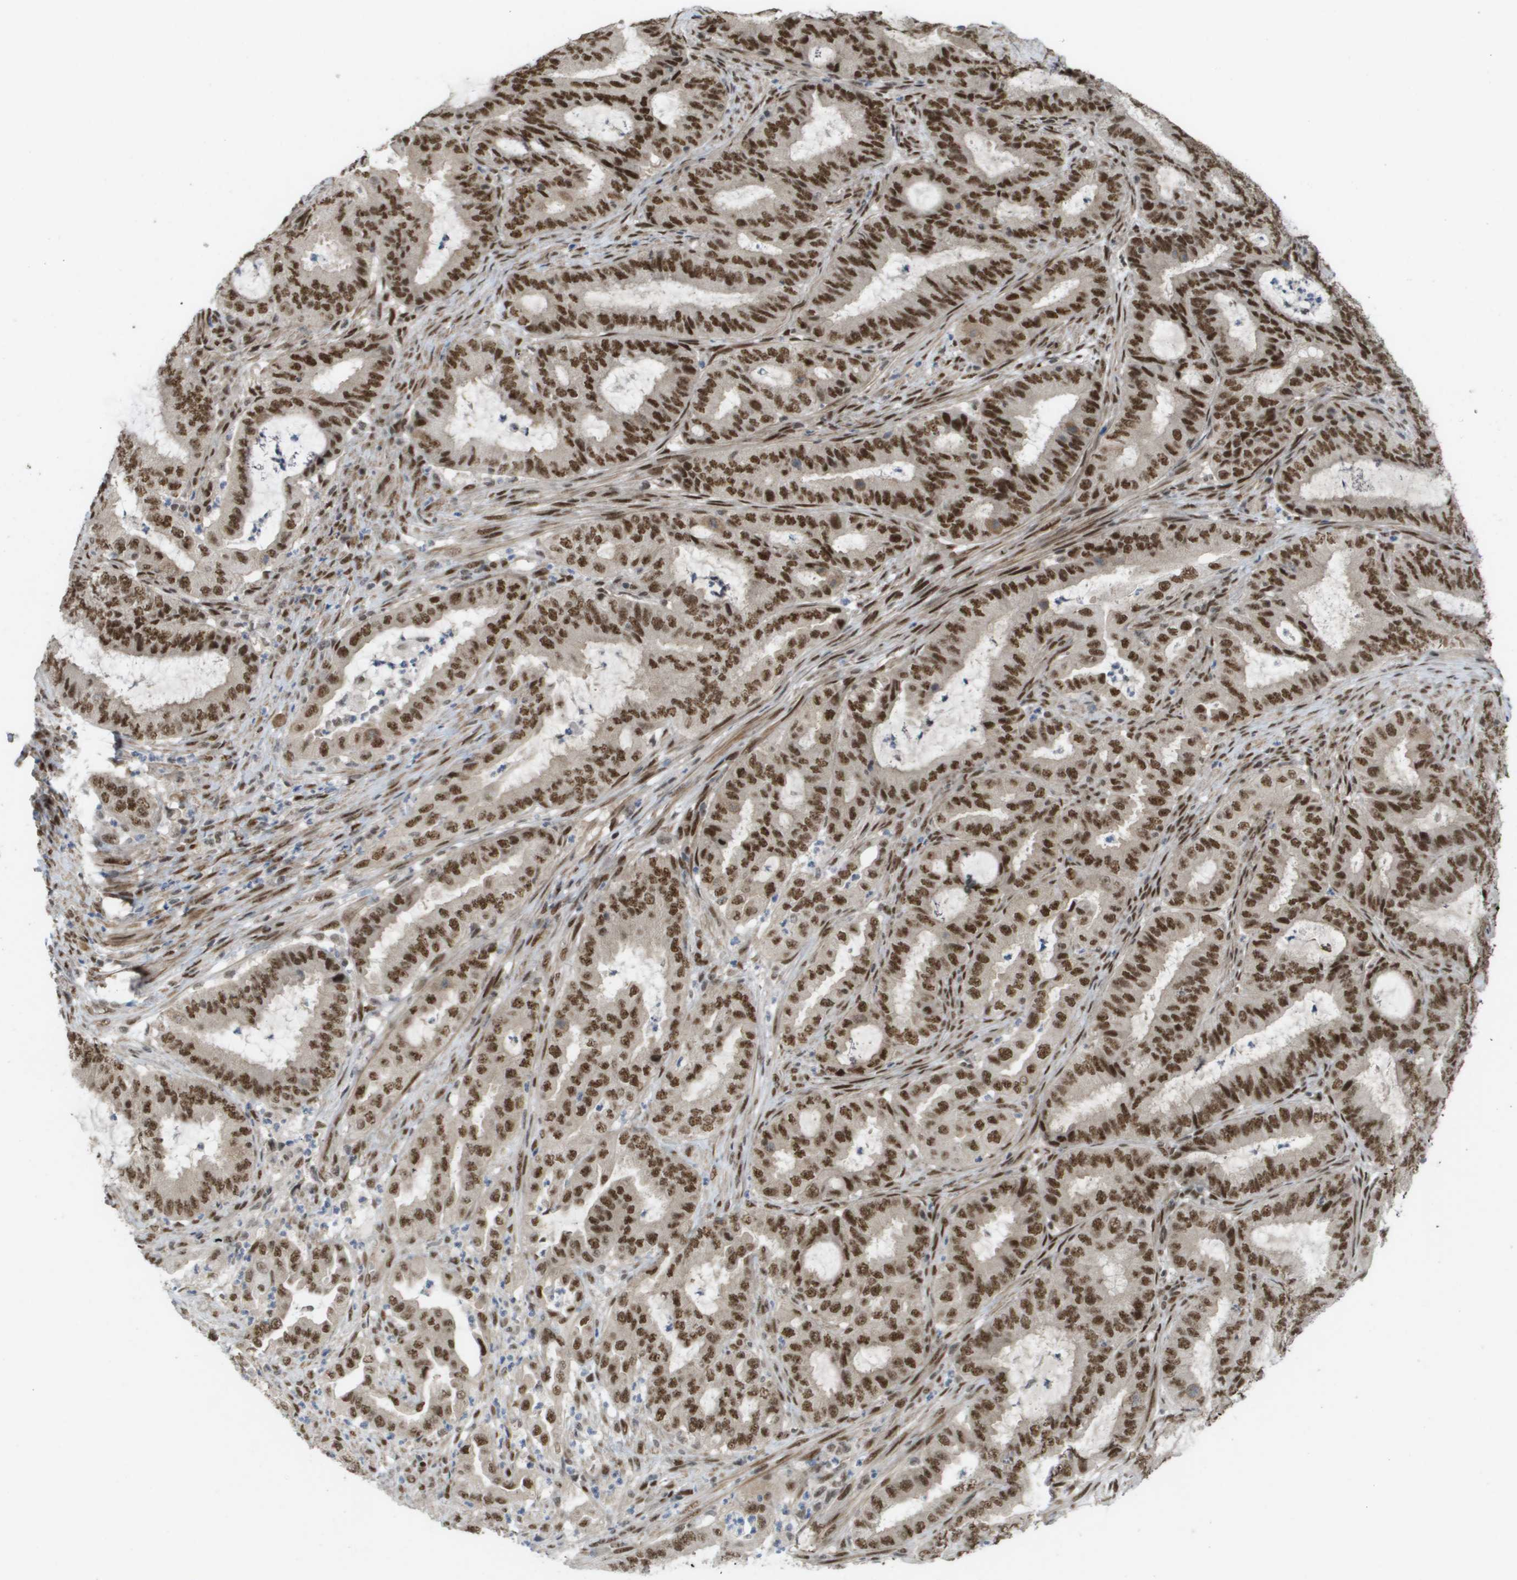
{"staining": {"intensity": "strong", "quantity": ">75%", "location": "nuclear"}, "tissue": "endometrial cancer", "cell_type": "Tumor cells", "image_type": "cancer", "snomed": [{"axis": "morphology", "description": "Adenocarcinoma, NOS"}, {"axis": "topography", "description": "Endometrium"}], "caption": "IHC of adenocarcinoma (endometrial) displays high levels of strong nuclear staining in approximately >75% of tumor cells.", "gene": "CDT1", "patient": {"sex": "female", "age": 70}}